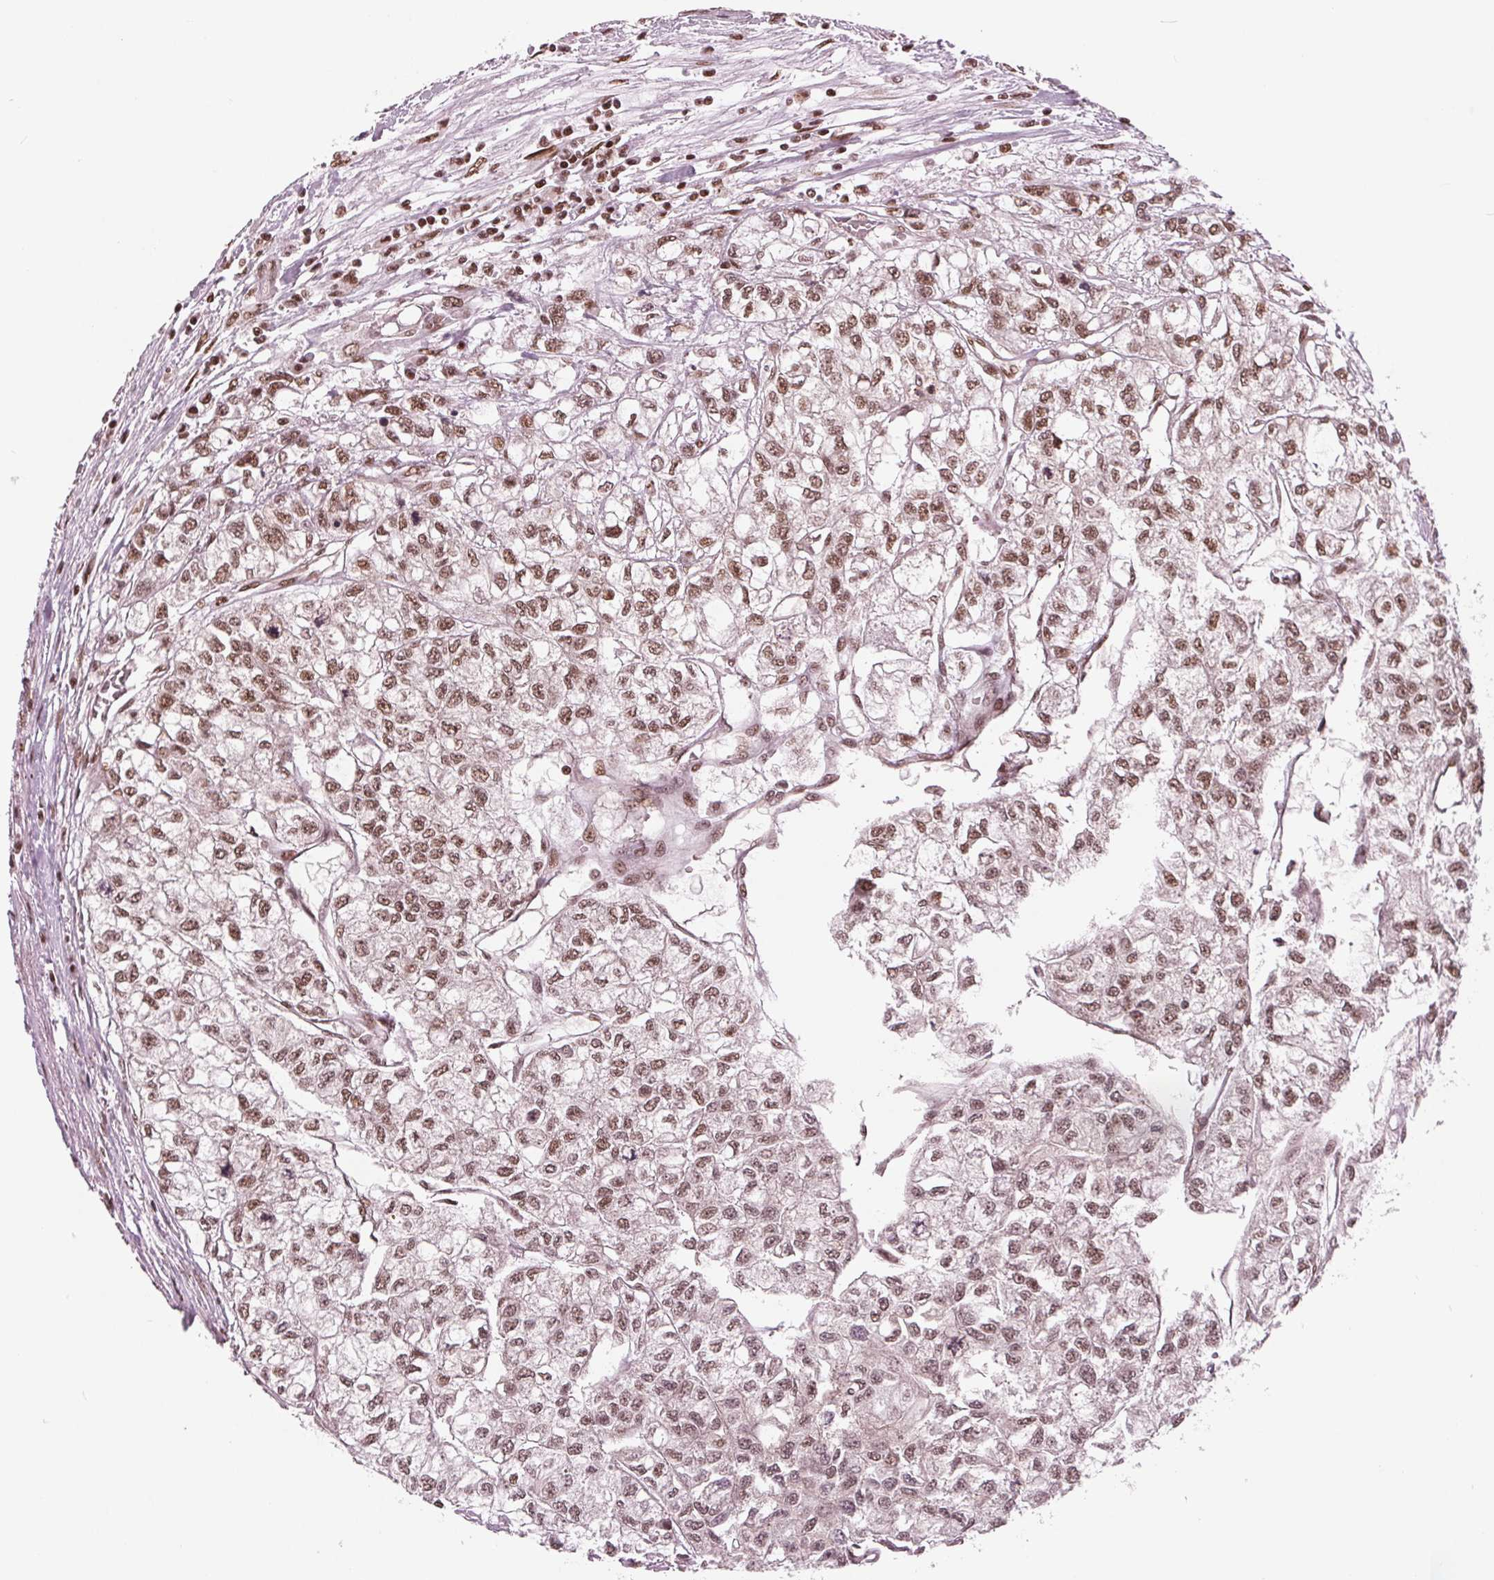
{"staining": {"intensity": "moderate", "quantity": ">75%", "location": "nuclear"}, "tissue": "renal cancer", "cell_type": "Tumor cells", "image_type": "cancer", "snomed": [{"axis": "morphology", "description": "Adenocarcinoma, NOS"}, {"axis": "topography", "description": "Kidney"}], "caption": "Brown immunohistochemical staining in human renal adenocarcinoma reveals moderate nuclear positivity in approximately >75% of tumor cells.", "gene": "LSM2", "patient": {"sex": "male", "age": 56}}